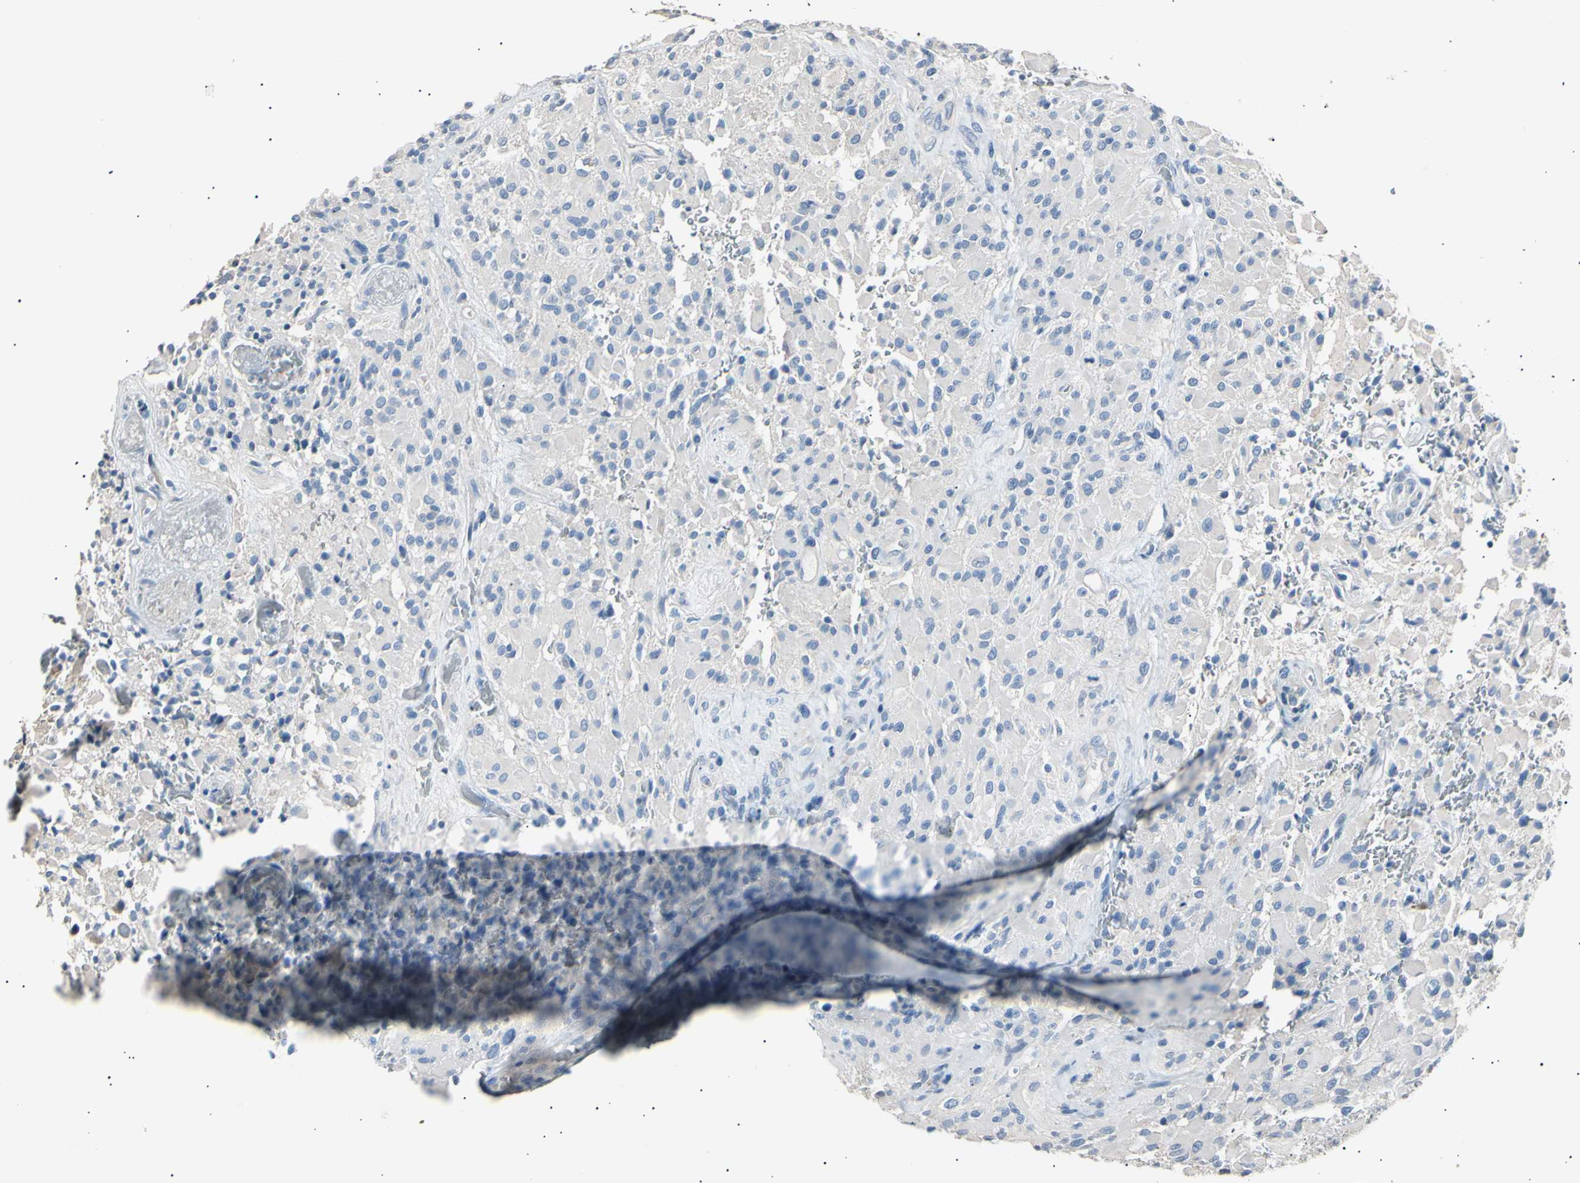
{"staining": {"intensity": "negative", "quantity": "none", "location": "none"}, "tissue": "glioma", "cell_type": "Tumor cells", "image_type": "cancer", "snomed": [{"axis": "morphology", "description": "Glioma, malignant, High grade"}, {"axis": "topography", "description": "Brain"}], "caption": "Micrograph shows no protein positivity in tumor cells of glioma tissue.", "gene": "LDLR", "patient": {"sex": "male", "age": 71}}